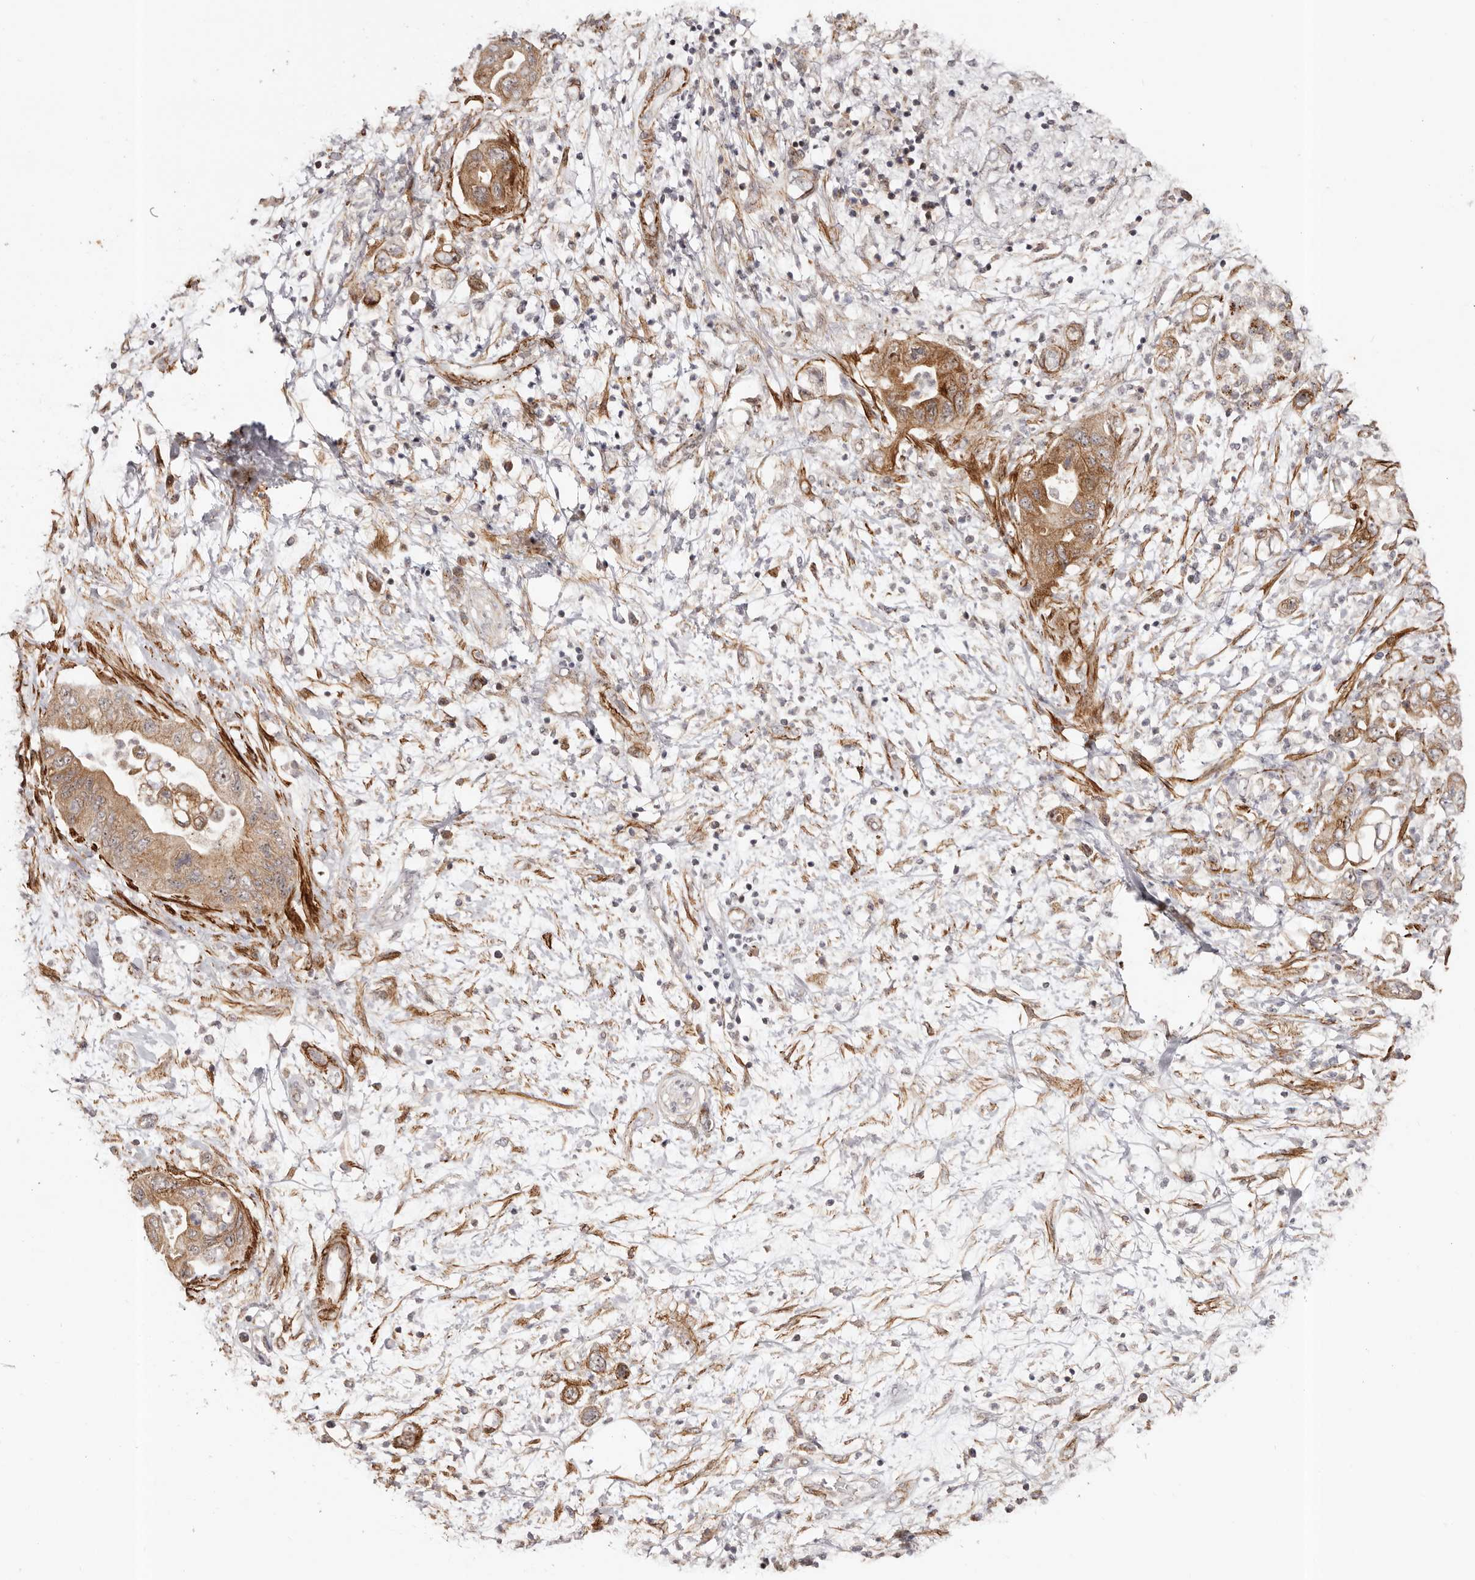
{"staining": {"intensity": "moderate", "quantity": ">75%", "location": "cytoplasmic/membranous"}, "tissue": "pancreatic cancer", "cell_type": "Tumor cells", "image_type": "cancer", "snomed": [{"axis": "morphology", "description": "Adenocarcinoma, NOS"}, {"axis": "topography", "description": "Pancreas"}], "caption": "Immunohistochemistry (IHC) histopathology image of neoplastic tissue: human pancreatic cancer (adenocarcinoma) stained using immunohistochemistry demonstrates medium levels of moderate protein expression localized specifically in the cytoplasmic/membranous of tumor cells, appearing as a cytoplasmic/membranous brown color.", "gene": "MICAL2", "patient": {"sex": "female", "age": 73}}